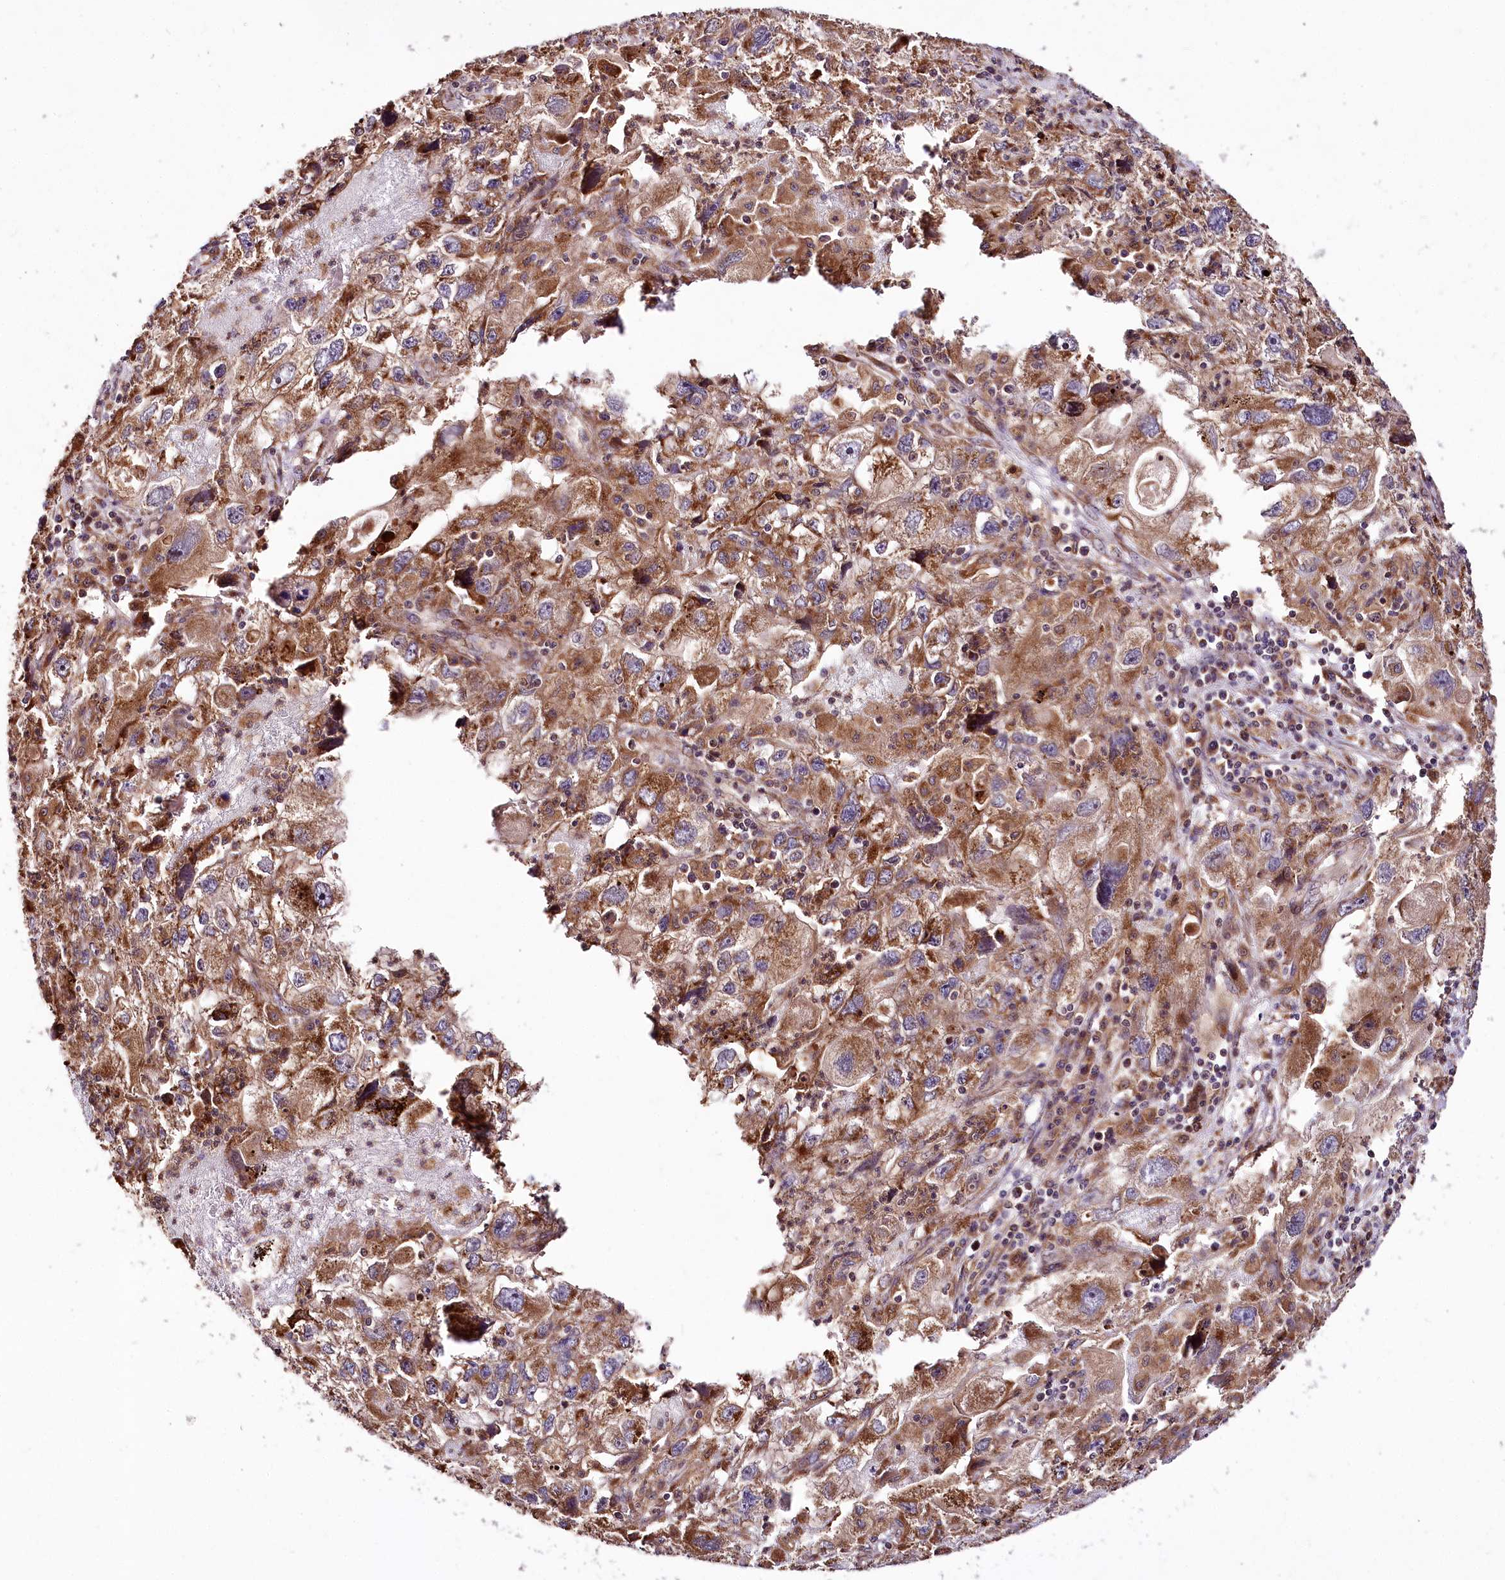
{"staining": {"intensity": "moderate", "quantity": ">75%", "location": "cytoplasmic/membranous"}, "tissue": "endometrial cancer", "cell_type": "Tumor cells", "image_type": "cancer", "snomed": [{"axis": "morphology", "description": "Adenocarcinoma, NOS"}, {"axis": "topography", "description": "Endometrium"}], "caption": "The histopathology image shows staining of endometrial cancer (adenocarcinoma), revealing moderate cytoplasmic/membranous protein expression (brown color) within tumor cells. (DAB IHC, brown staining for protein, blue staining for nuclei).", "gene": "RAB7A", "patient": {"sex": "female", "age": 49}}